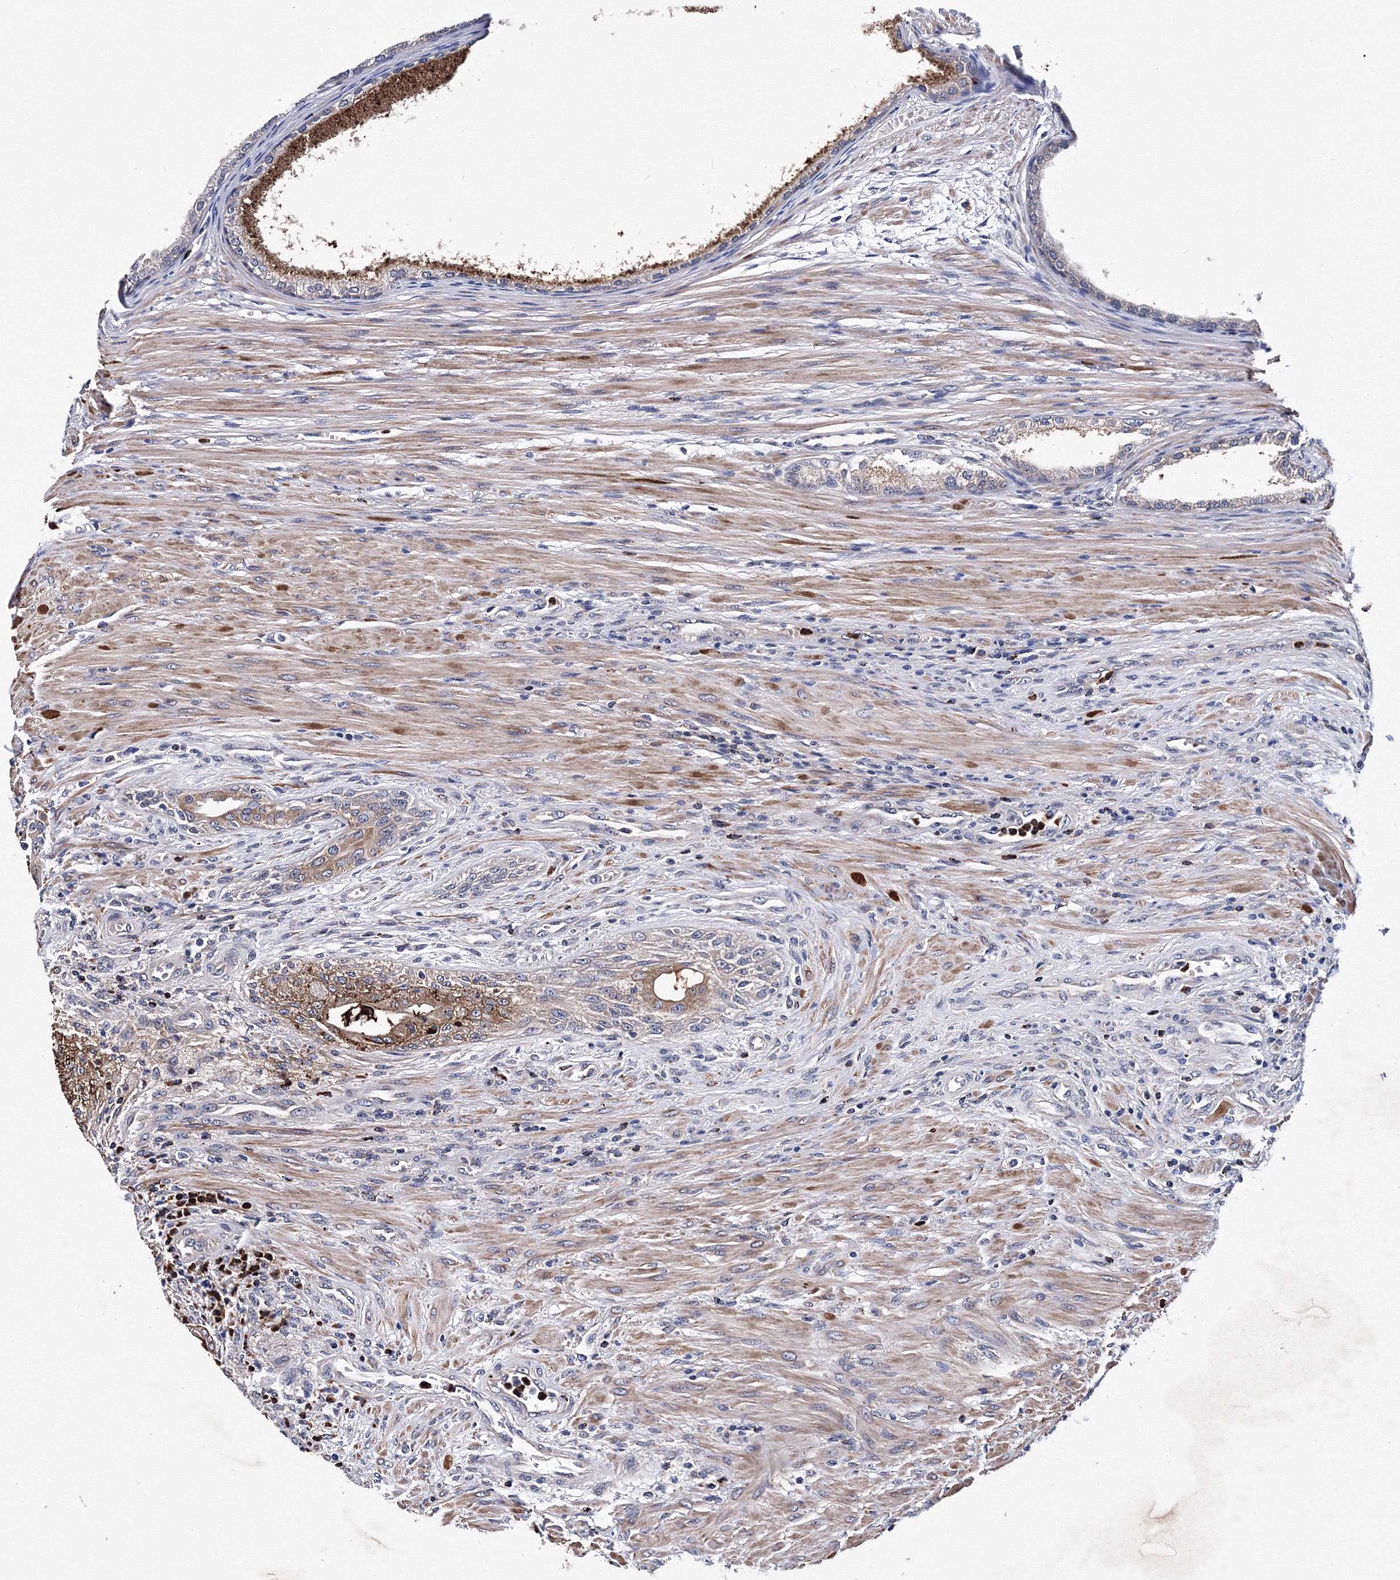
{"staining": {"intensity": "moderate", "quantity": "<25%", "location": "cytoplasmic/membranous"}, "tissue": "prostate cancer", "cell_type": "Tumor cells", "image_type": "cancer", "snomed": [{"axis": "morphology", "description": "Normal tissue, NOS"}, {"axis": "morphology", "description": "Adenocarcinoma, Low grade"}, {"axis": "topography", "description": "Prostate"}, {"axis": "topography", "description": "Peripheral nerve tissue"}], "caption": "Prostate cancer tissue exhibits moderate cytoplasmic/membranous staining in approximately <25% of tumor cells", "gene": "PHYKPL", "patient": {"sex": "male", "age": 71}}